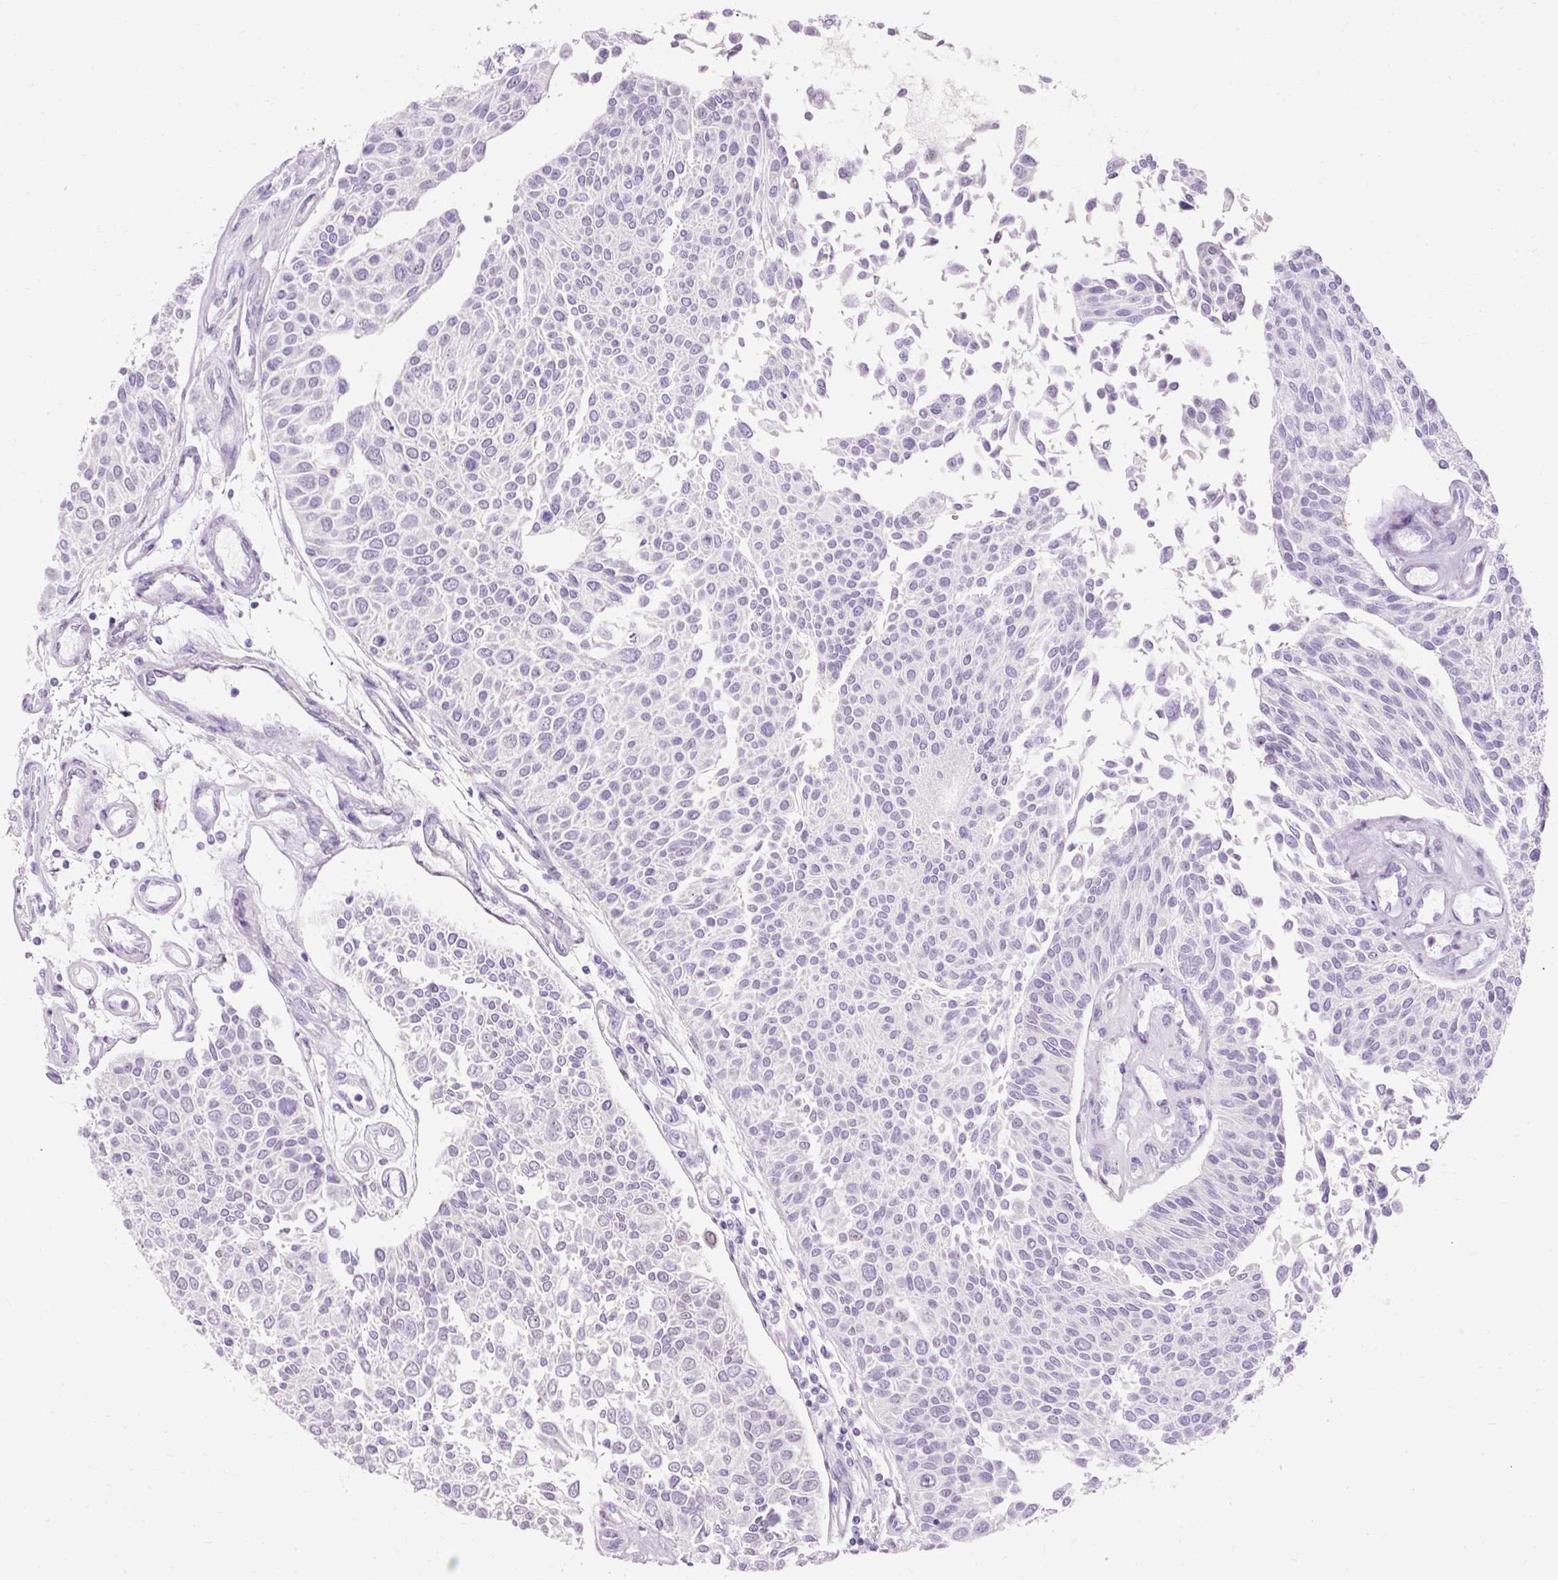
{"staining": {"intensity": "negative", "quantity": "none", "location": "none"}, "tissue": "urothelial cancer", "cell_type": "Tumor cells", "image_type": "cancer", "snomed": [{"axis": "morphology", "description": "Urothelial carcinoma, NOS"}, {"axis": "topography", "description": "Urinary bladder"}], "caption": "Immunohistochemistry of urothelial cancer shows no positivity in tumor cells.", "gene": "TMEM213", "patient": {"sex": "male", "age": 55}}